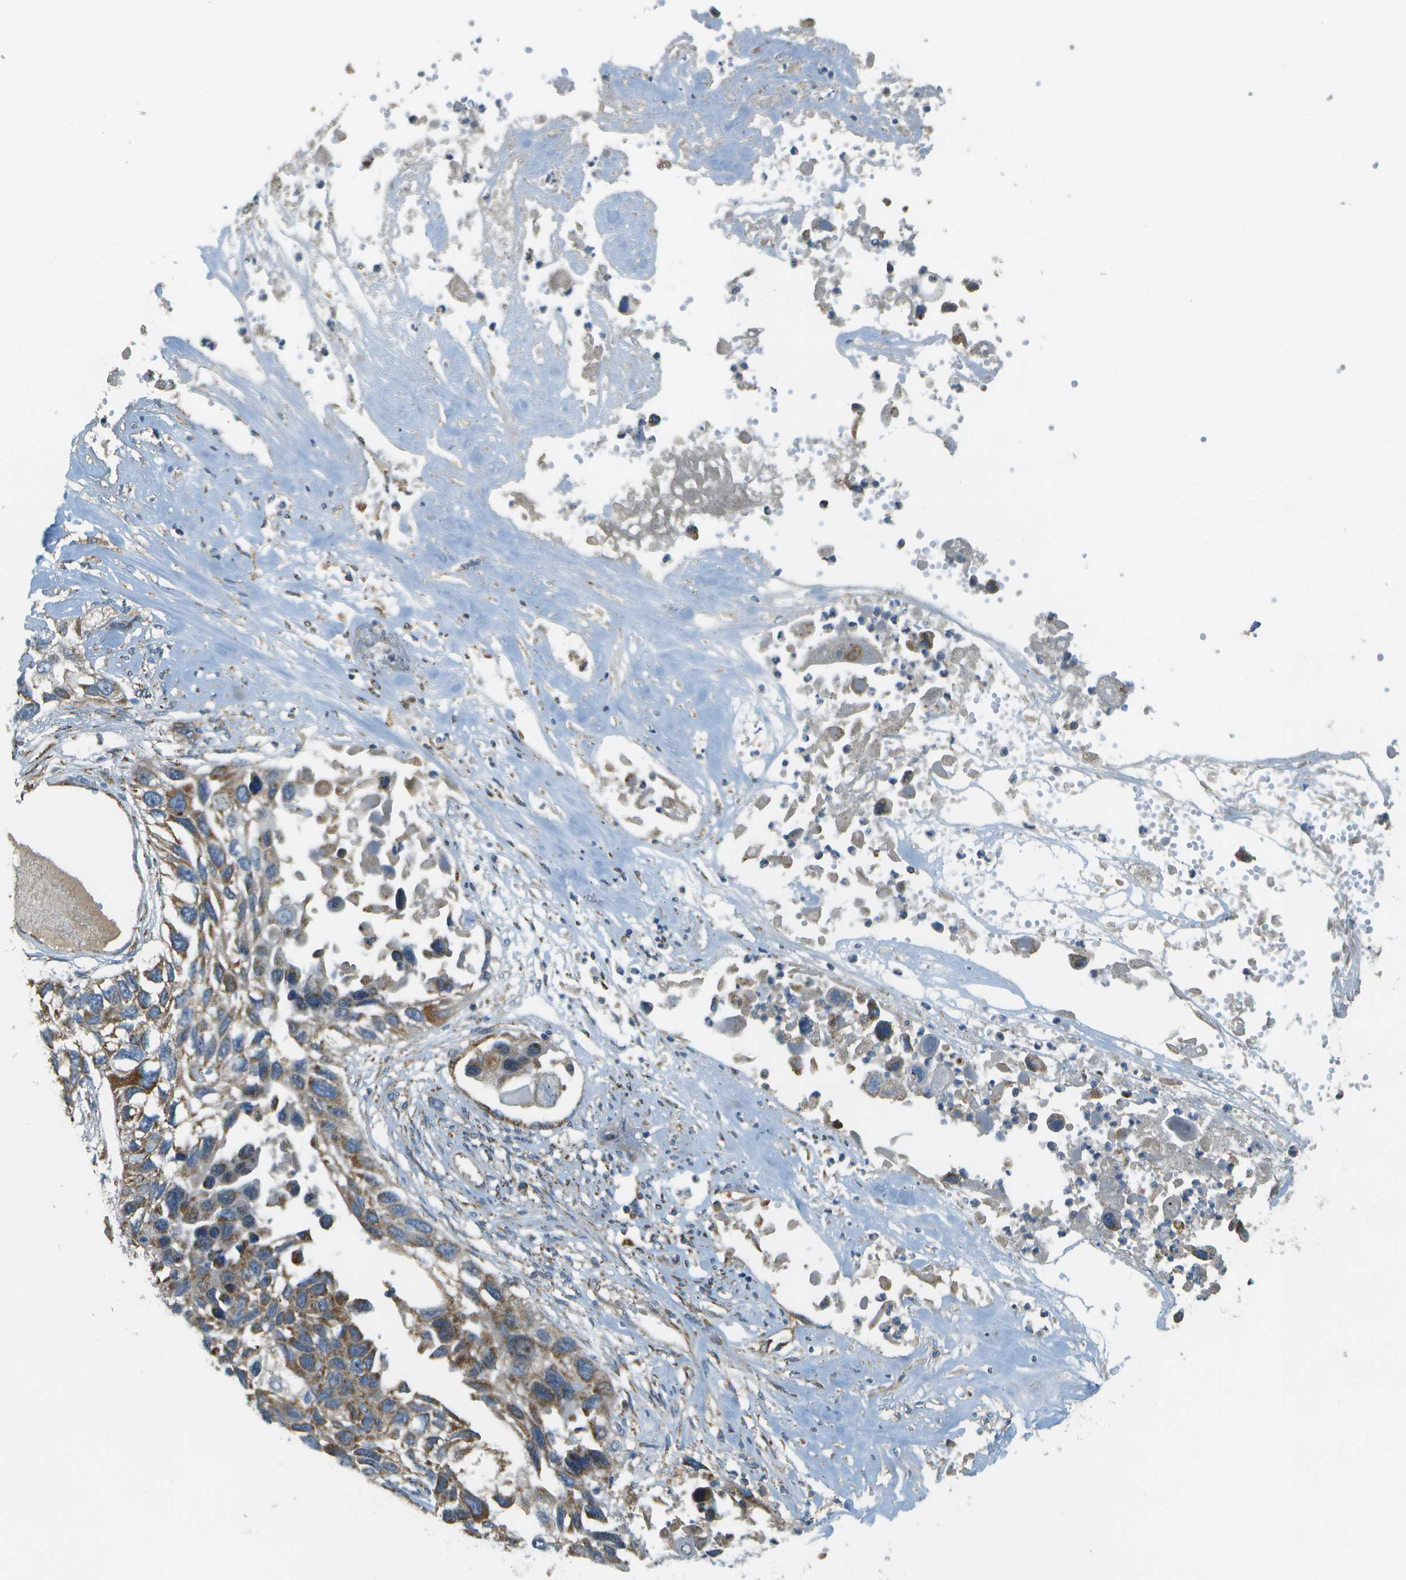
{"staining": {"intensity": "moderate", "quantity": ">75%", "location": "cytoplasmic/membranous"}, "tissue": "lung cancer", "cell_type": "Tumor cells", "image_type": "cancer", "snomed": [{"axis": "morphology", "description": "Squamous cell carcinoma, NOS"}, {"axis": "topography", "description": "Lung"}], "caption": "Human lung squamous cell carcinoma stained with a protein marker shows moderate staining in tumor cells.", "gene": "NRK", "patient": {"sex": "male", "age": 71}}